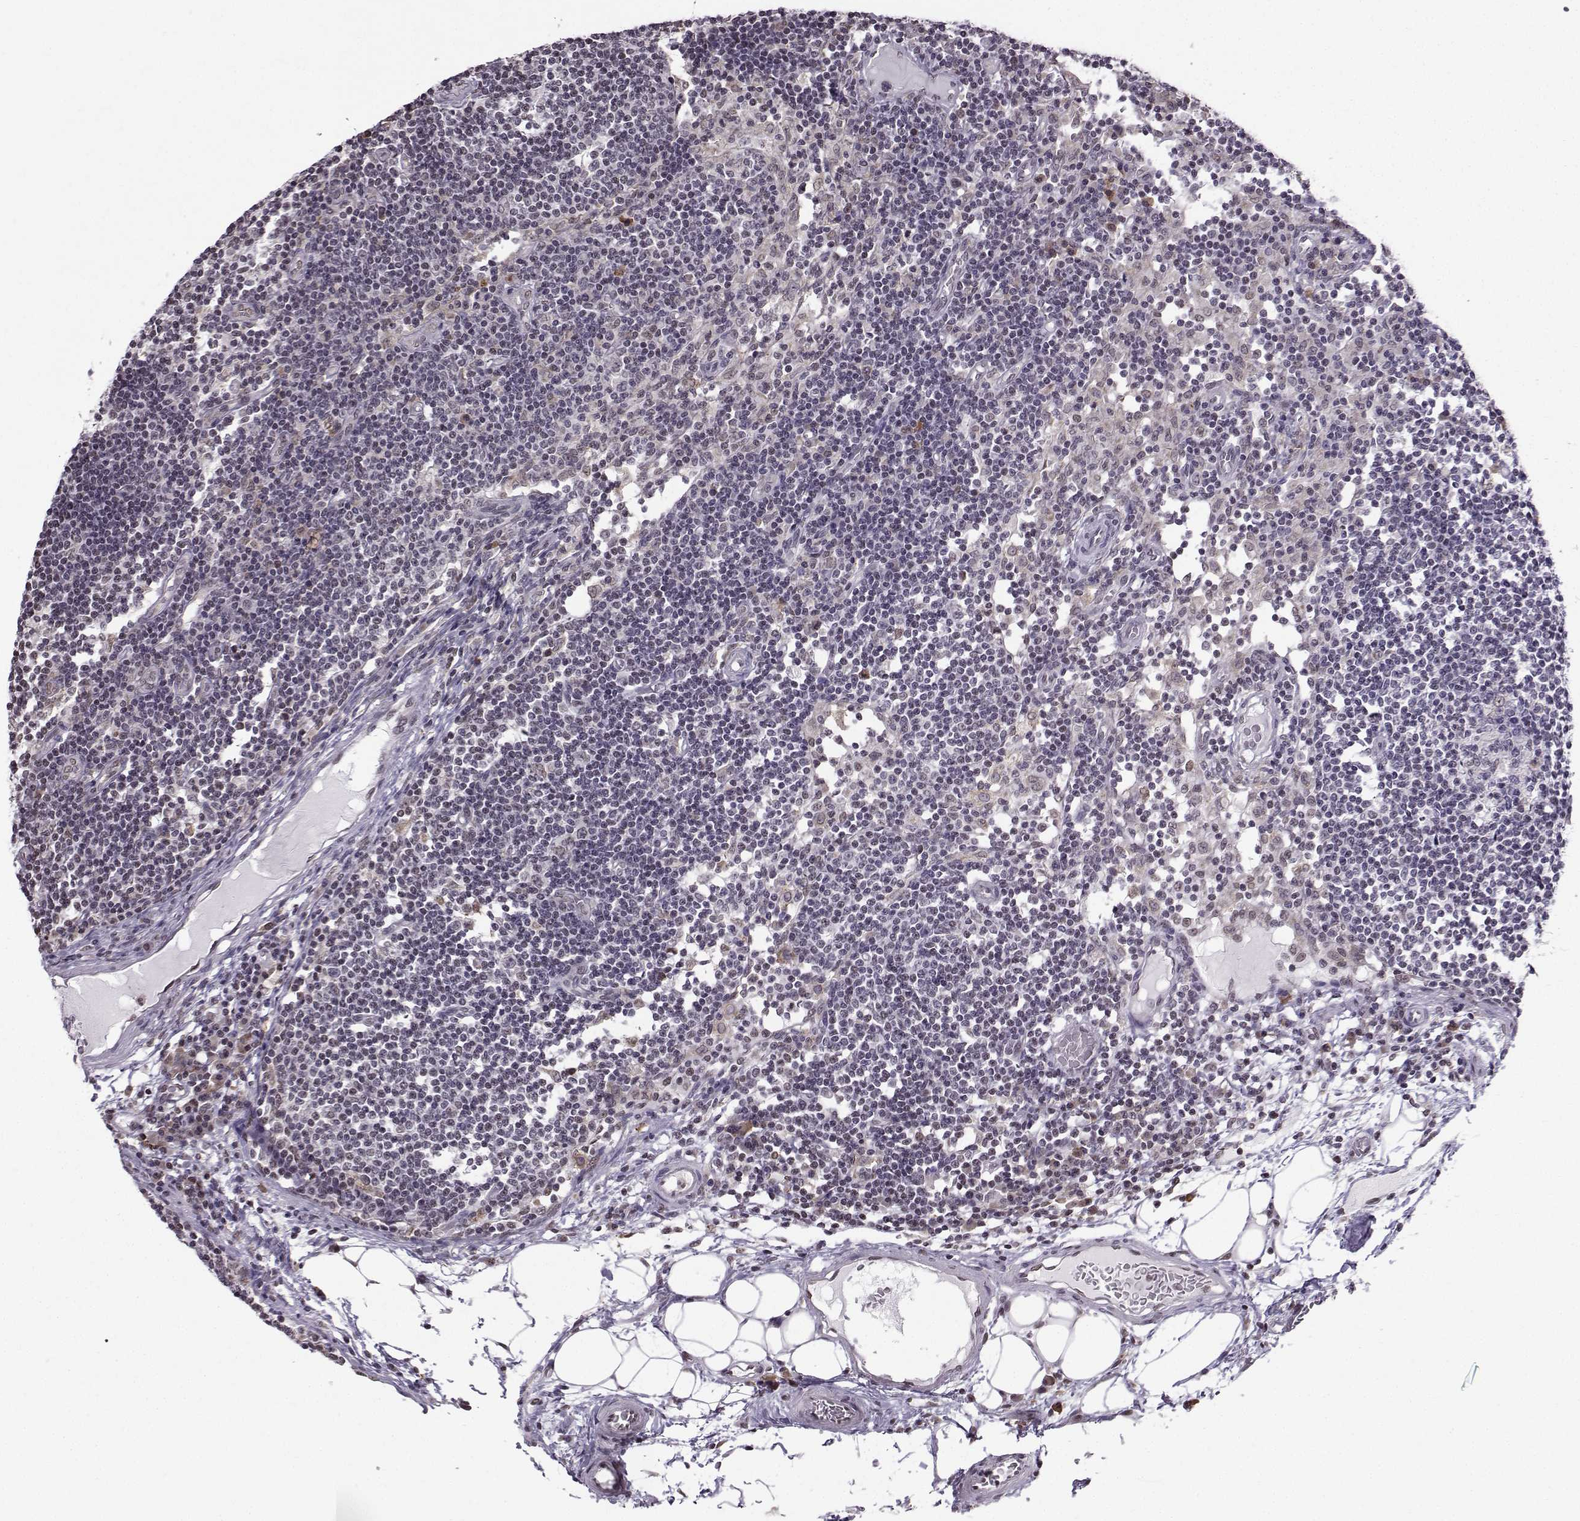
{"staining": {"intensity": "negative", "quantity": "none", "location": "none"}, "tissue": "lymph node", "cell_type": "Non-germinal center cells", "image_type": "normal", "snomed": [{"axis": "morphology", "description": "Normal tissue, NOS"}, {"axis": "topography", "description": "Lymph node"}], "caption": "Immunohistochemical staining of unremarkable human lymph node demonstrates no significant positivity in non-germinal center cells.", "gene": "EZH1", "patient": {"sex": "female", "age": 72}}